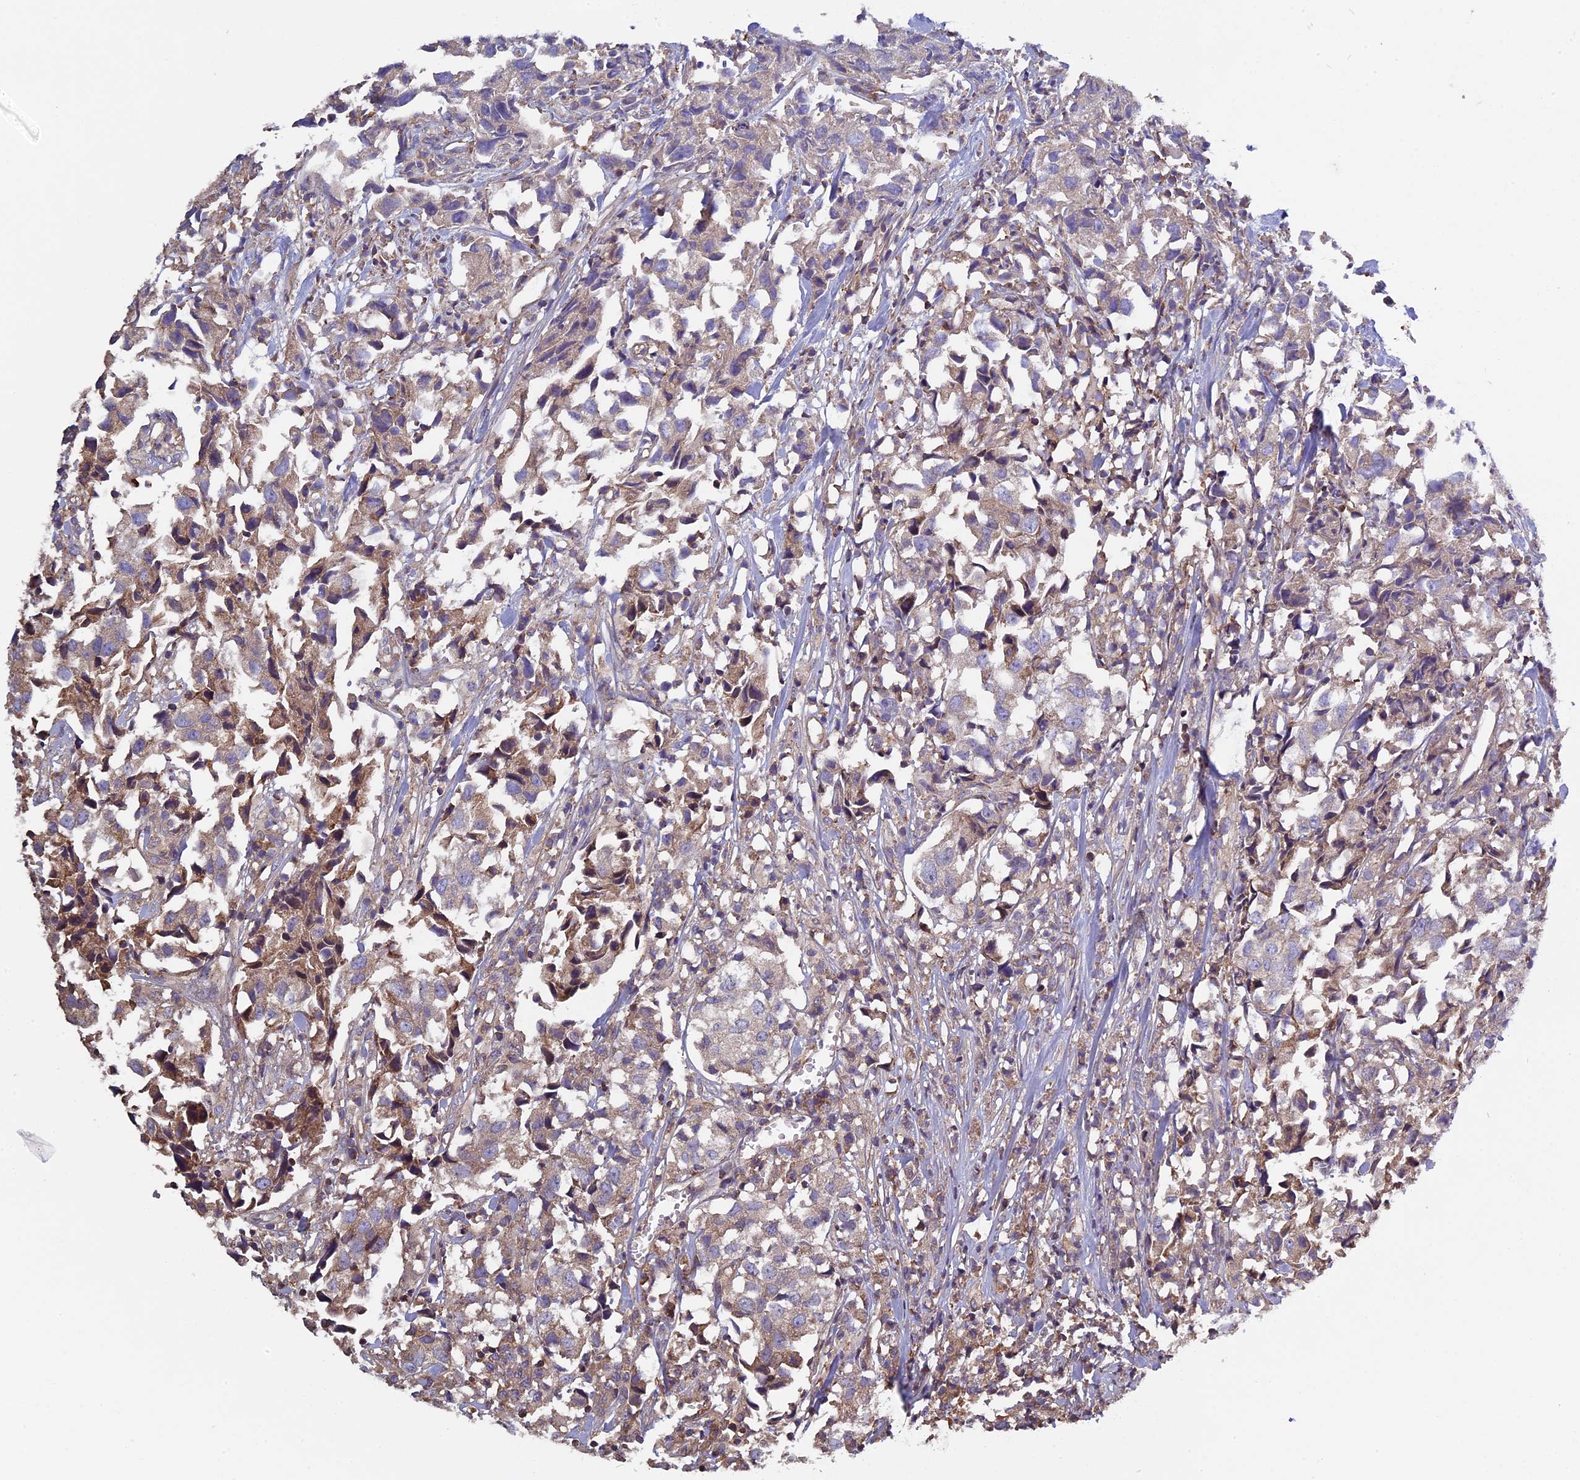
{"staining": {"intensity": "weak", "quantity": "25%-75%", "location": "cytoplasmic/membranous"}, "tissue": "urothelial cancer", "cell_type": "Tumor cells", "image_type": "cancer", "snomed": [{"axis": "morphology", "description": "Urothelial carcinoma, High grade"}, {"axis": "topography", "description": "Urinary bladder"}], "caption": "Immunohistochemical staining of urothelial cancer demonstrates weak cytoplasmic/membranous protein expression in about 25%-75% of tumor cells.", "gene": "CCDC153", "patient": {"sex": "female", "age": 75}}